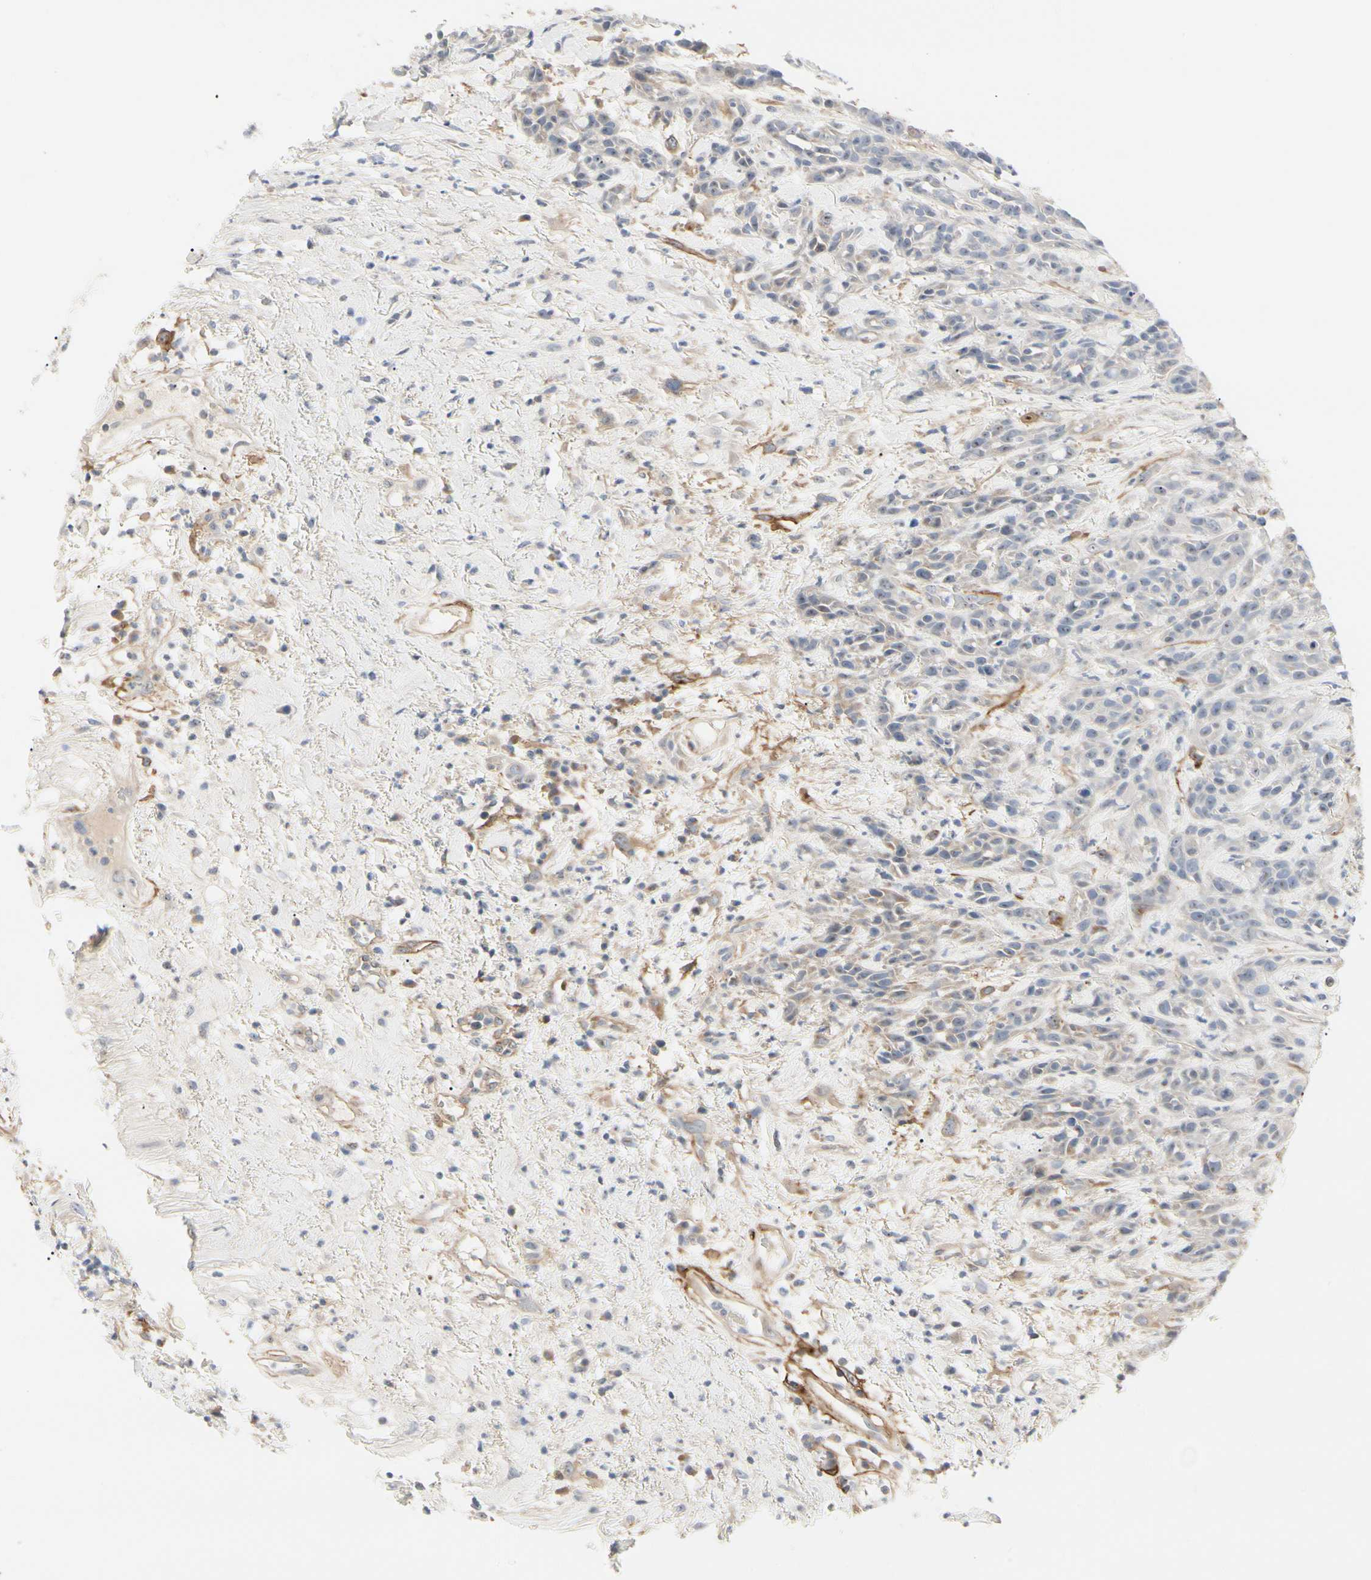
{"staining": {"intensity": "weak", "quantity": "<25%", "location": "cytoplasmic/membranous"}, "tissue": "head and neck cancer", "cell_type": "Tumor cells", "image_type": "cancer", "snomed": [{"axis": "morphology", "description": "Squamous cell carcinoma, NOS"}, {"axis": "topography", "description": "Head-Neck"}], "caption": "A high-resolution histopathology image shows immunohistochemistry staining of squamous cell carcinoma (head and neck), which demonstrates no significant staining in tumor cells.", "gene": "GGT5", "patient": {"sex": "male", "age": 62}}